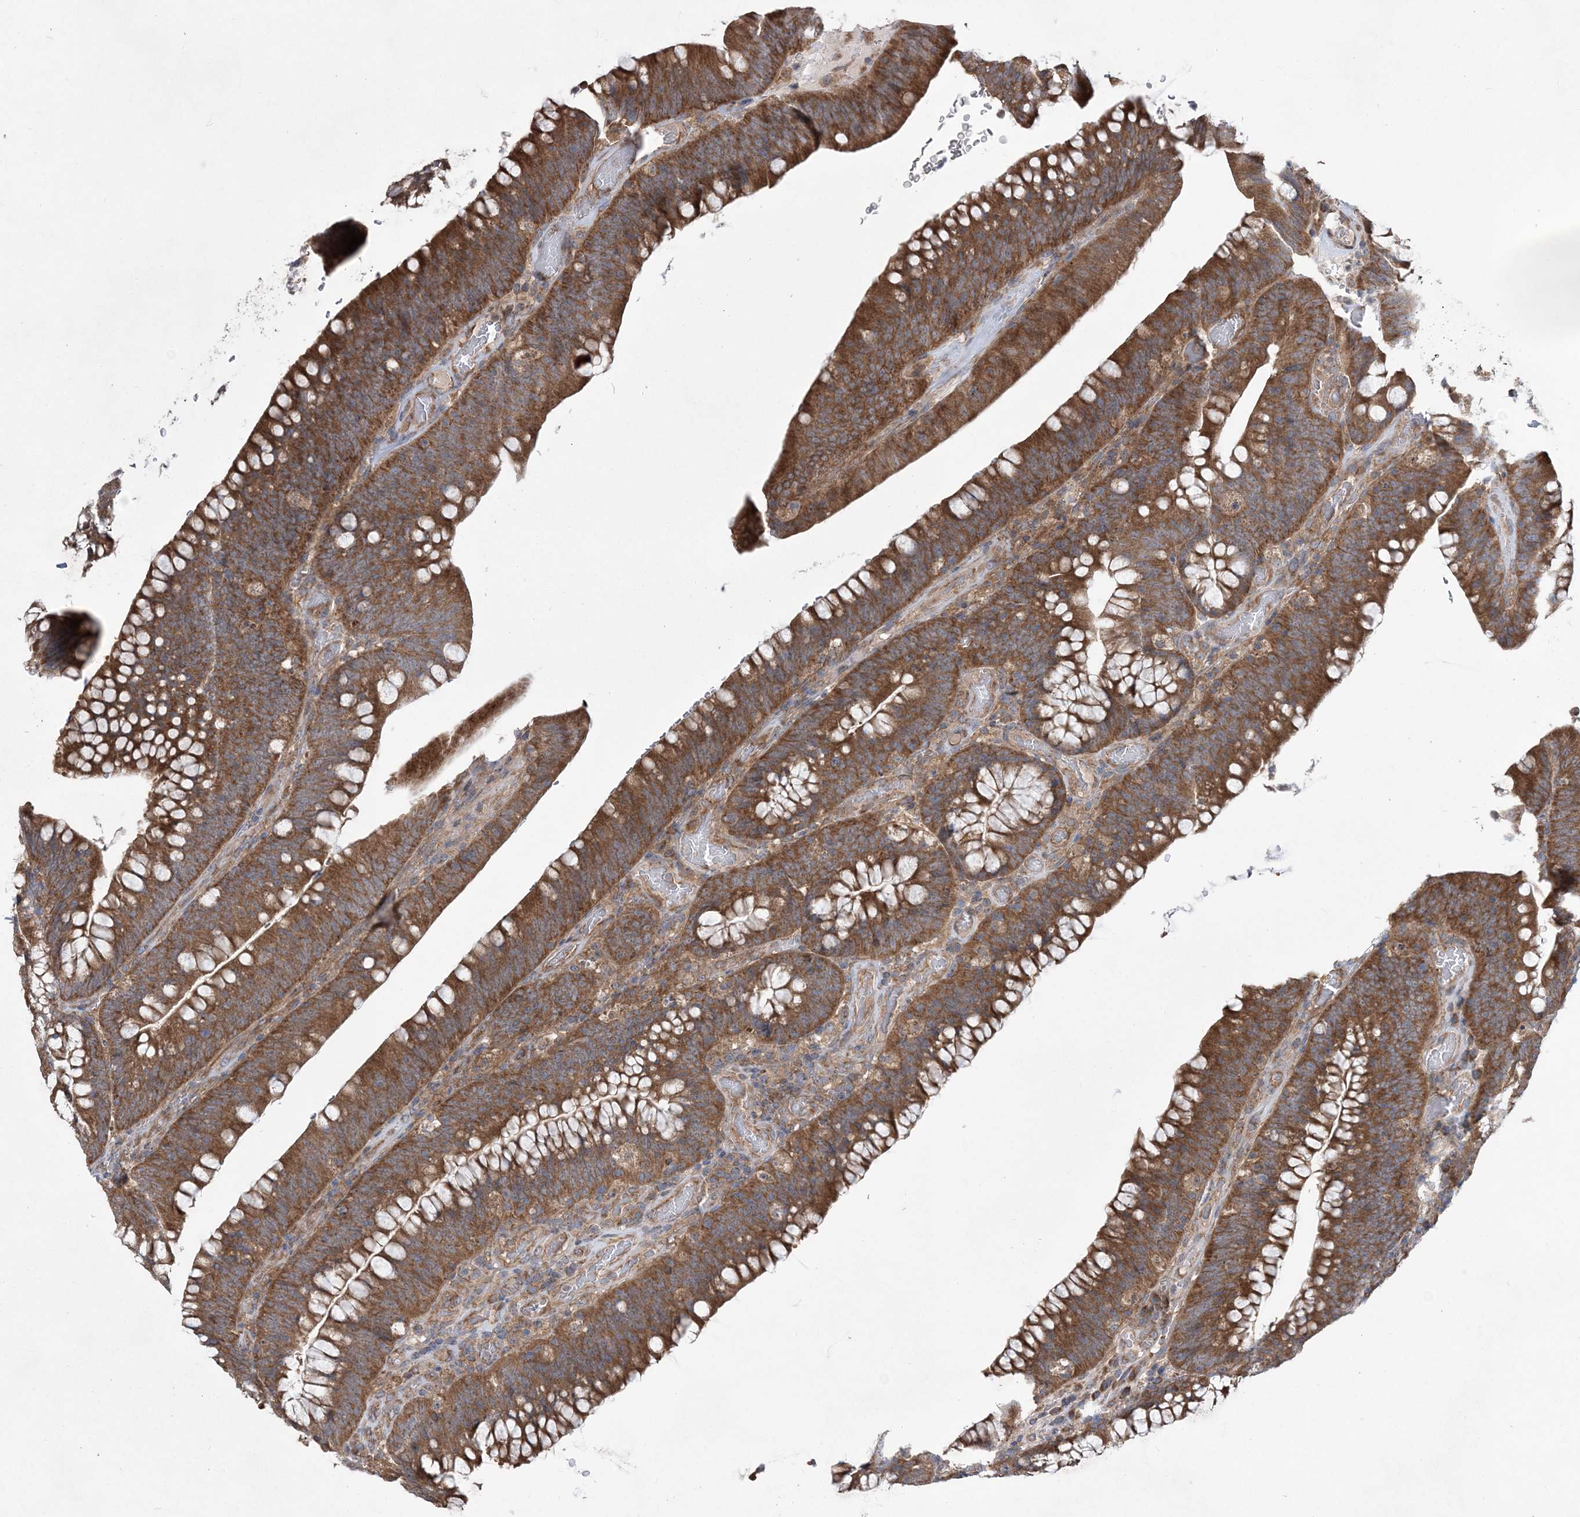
{"staining": {"intensity": "moderate", "quantity": ">75%", "location": "cytoplasmic/membranous"}, "tissue": "colorectal cancer", "cell_type": "Tumor cells", "image_type": "cancer", "snomed": [{"axis": "morphology", "description": "Normal tissue, NOS"}, {"axis": "topography", "description": "Colon"}], "caption": "A high-resolution image shows immunohistochemistry staining of colorectal cancer, which demonstrates moderate cytoplasmic/membranous staining in about >75% of tumor cells. The staining was performed using DAB (3,3'-diaminobenzidine) to visualize the protein expression in brown, while the nuclei were stained in blue with hematoxylin (Magnification: 20x).", "gene": "MTRF1L", "patient": {"sex": "female", "age": 82}}